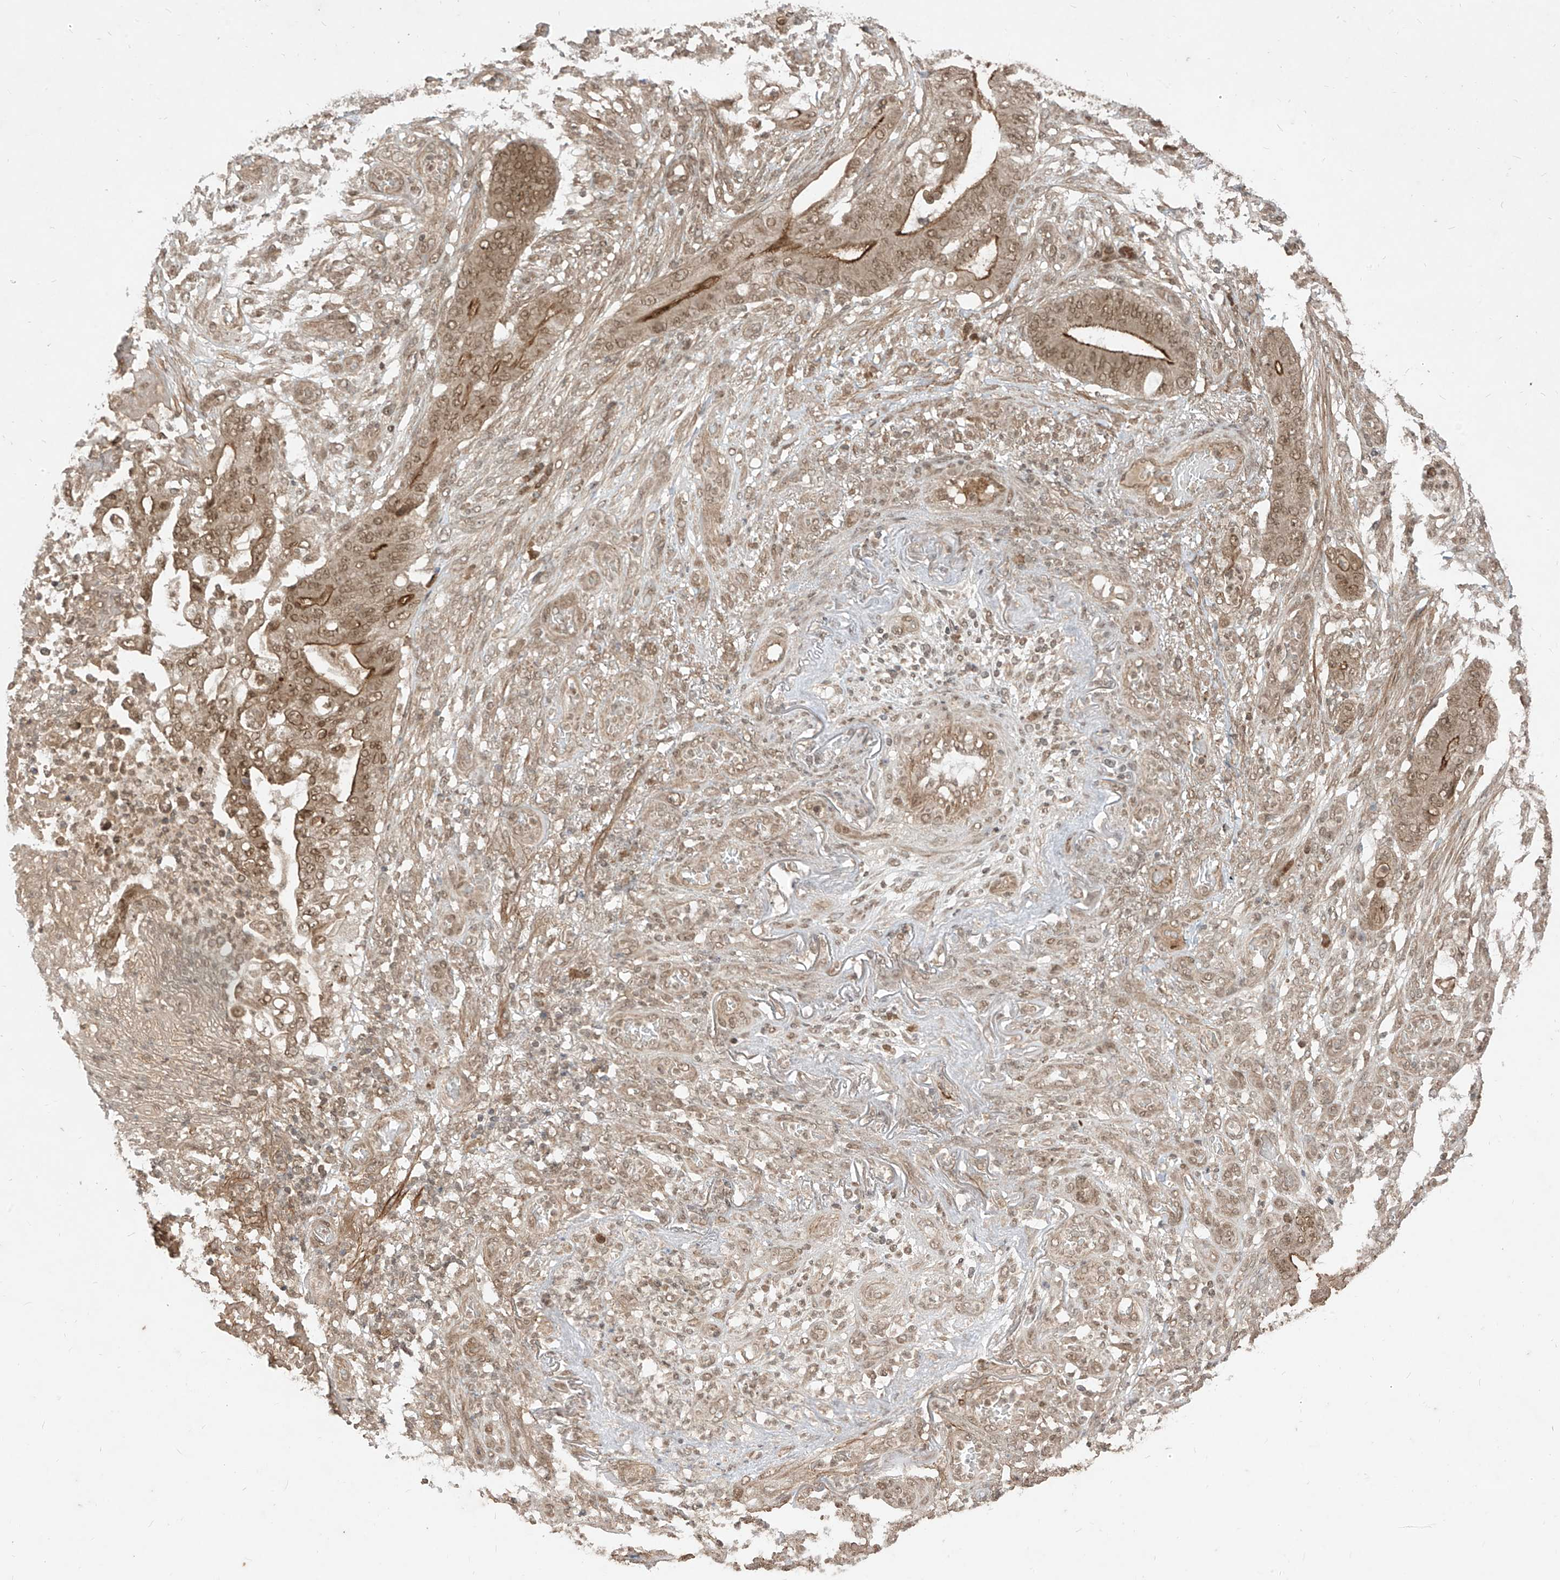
{"staining": {"intensity": "moderate", "quantity": ">75%", "location": "cytoplasmic/membranous,nuclear"}, "tissue": "stomach cancer", "cell_type": "Tumor cells", "image_type": "cancer", "snomed": [{"axis": "morphology", "description": "Adenocarcinoma, NOS"}, {"axis": "topography", "description": "Stomach"}], "caption": "Adenocarcinoma (stomach) tissue demonstrates moderate cytoplasmic/membranous and nuclear positivity in approximately >75% of tumor cells", "gene": "LCOR", "patient": {"sex": "female", "age": 73}}